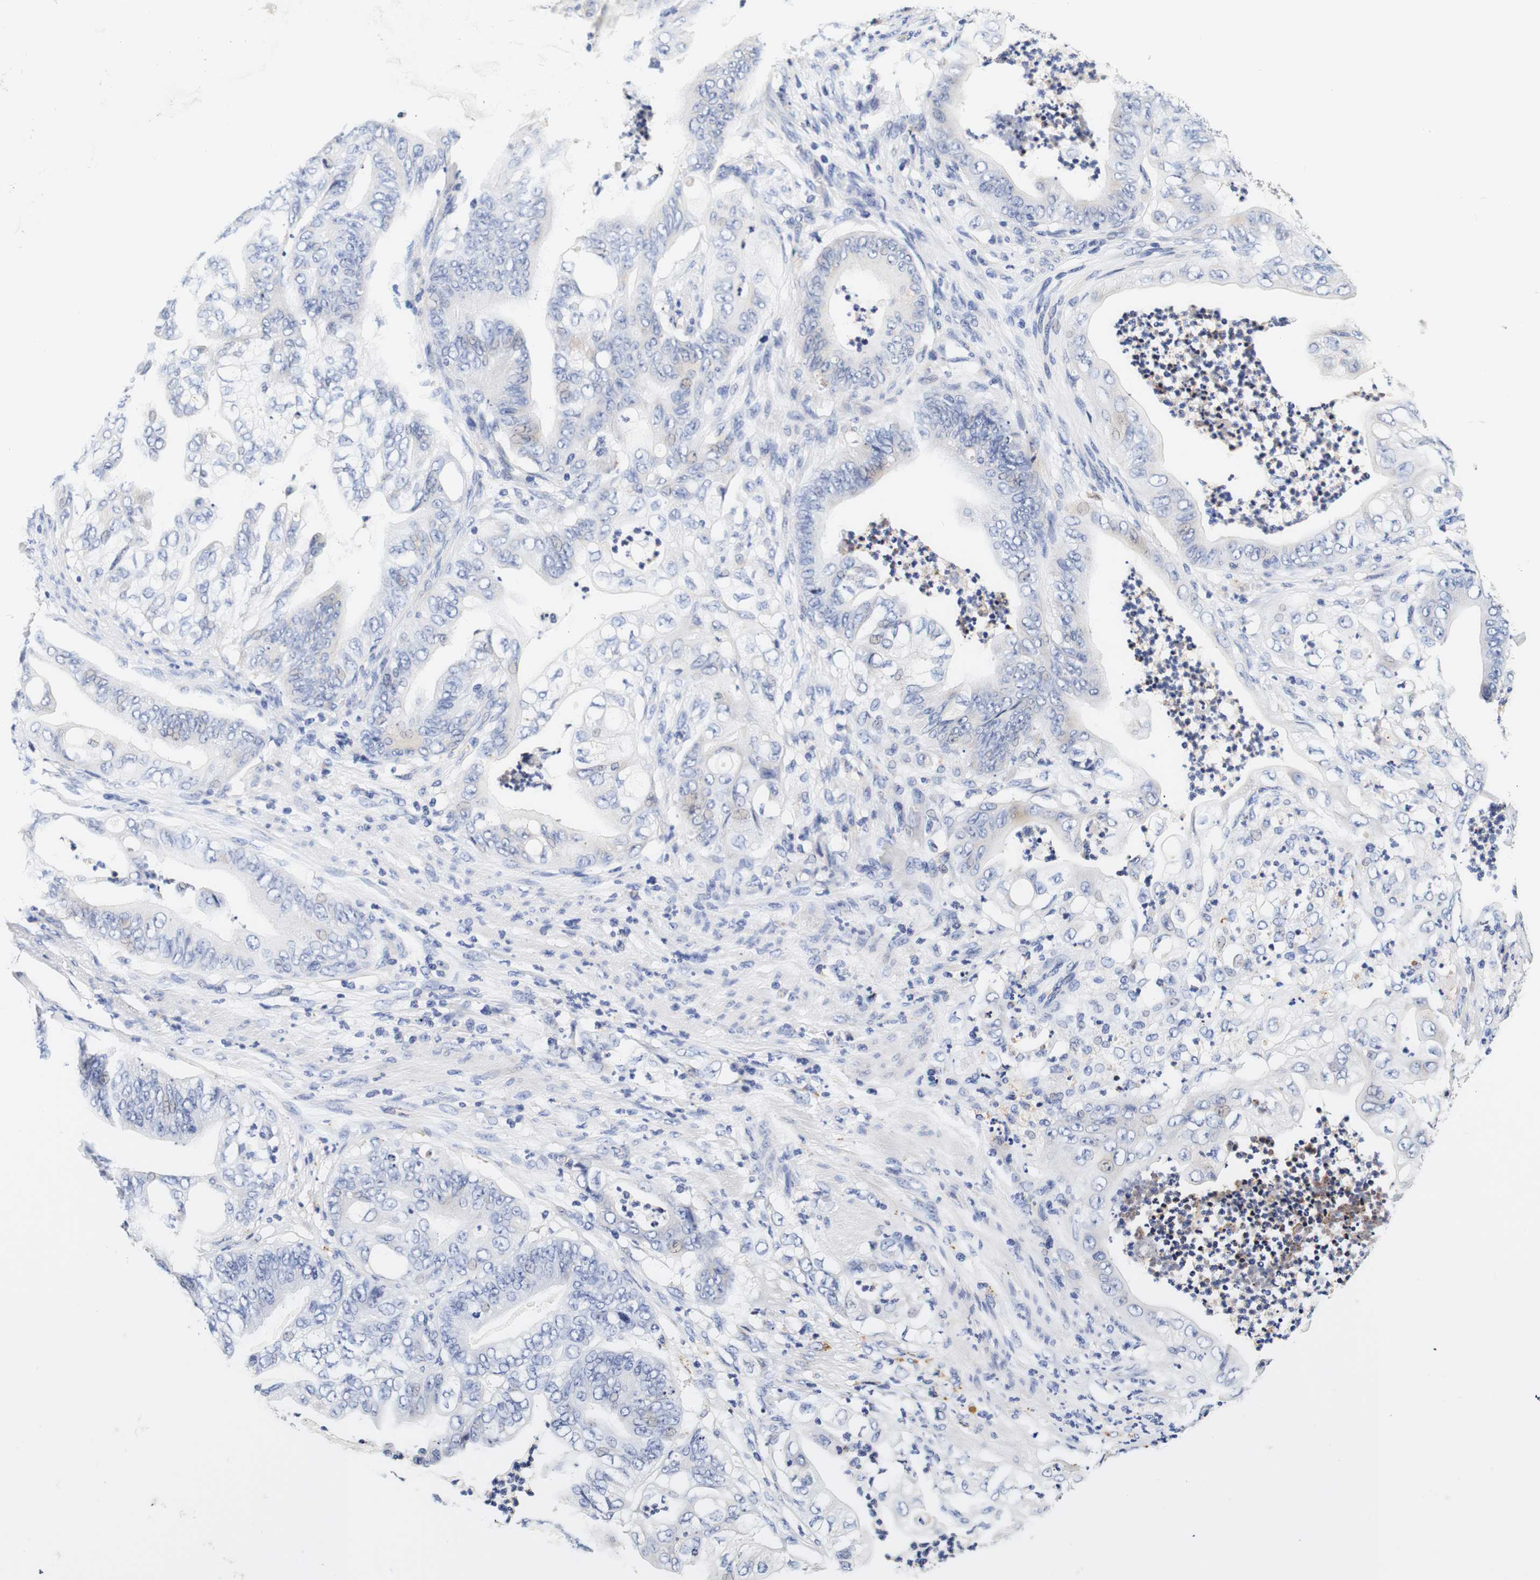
{"staining": {"intensity": "negative", "quantity": "none", "location": "none"}, "tissue": "stomach cancer", "cell_type": "Tumor cells", "image_type": "cancer", "snomed": [{"axis": "morphology", "description": "Adenocarcinoma, NOS"}, {"axis": "topography", "description": "Stomach"}], "caption": "There is no significant staining in tumor cells of stomach adenocarcinoma.", "gene": "CAMK4", "patient": {"sex": "female", "age": 73}}